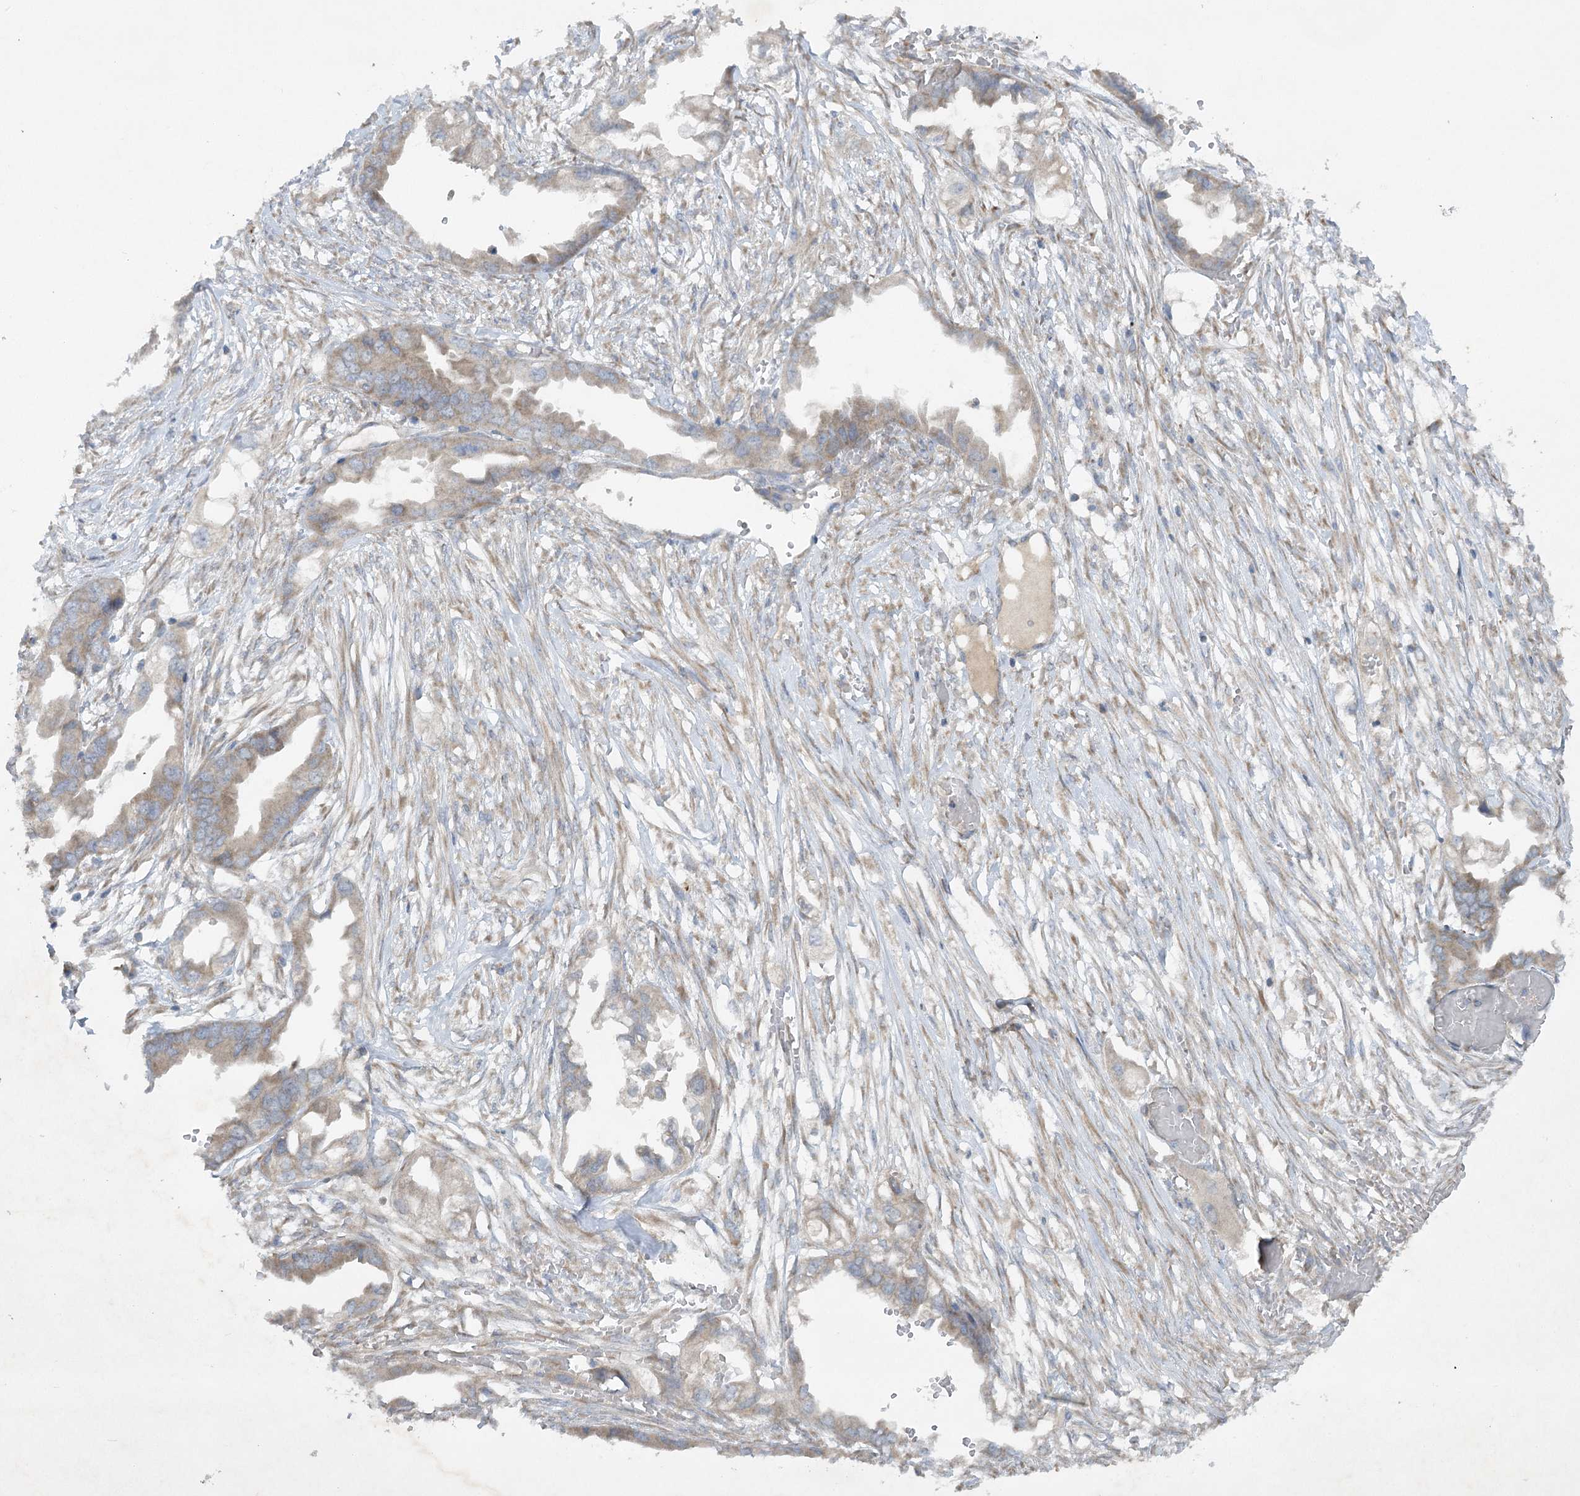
{"staining": {"intensity": "weak", "quantity": ">75%", "location": "cytoplasmic/membranous"}, "tissue": "endometrial cancer", "cell_type": "Tumor cells", "image_type": "cancer", "snomed": [{"axis": "morphology", "description": "Adenocarcinoma, NOS"}, {"axis": "morphology", "description": "Adenocarcinoma, metastatic, NOS"}, {"axis": "topography", "description": "Adipose tissue"}, {"axis": "topography", "description": "Endometrium"}], "caption": "DAB immunohistochemical staining of human endometrial adenocarcinoma exhibits weak cytoplasmic/membranous protein expression in about >75% of tumor cells.", "gene": "TRAF3IP1", "patient": {"sex": "female", "age": 67}}